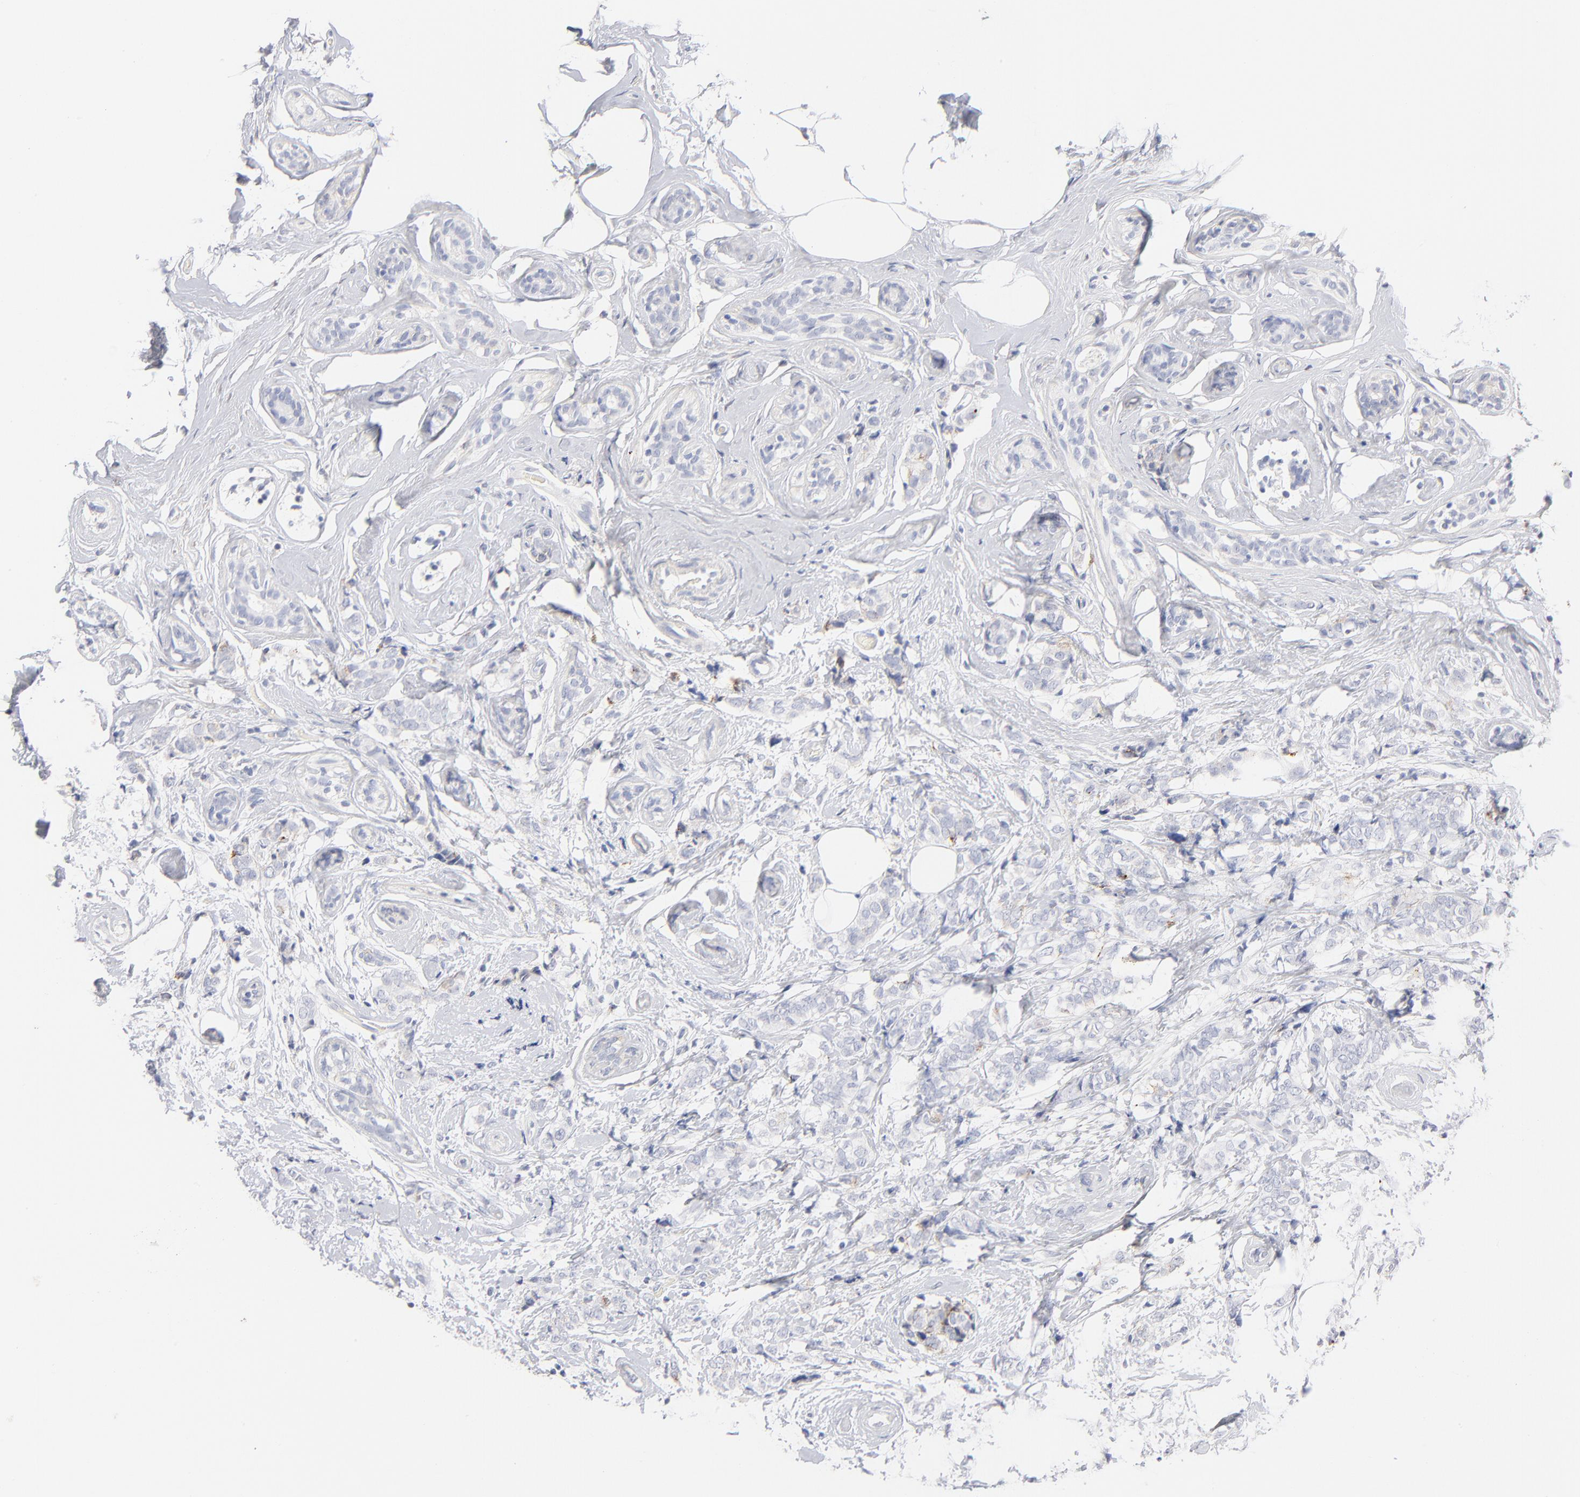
{"staining": {"intensity": "negative", "quantity": "none", "location": "none"}, "tissue": "breast cancer", "cell_type": "Tumor cells", "image_type": "cancer", "snomed": [{"axis": "morphology", "description": "Lobular carcinoma"}, {"axis": "topography", "description": "Breast"}], "caption": "The image exhibits no significant expression in tumor cells of lobular carcinoma (breast). Nuclei are stained in blue.", "gene": "MID1", "patient": {"sex": "female", "age": 60}}